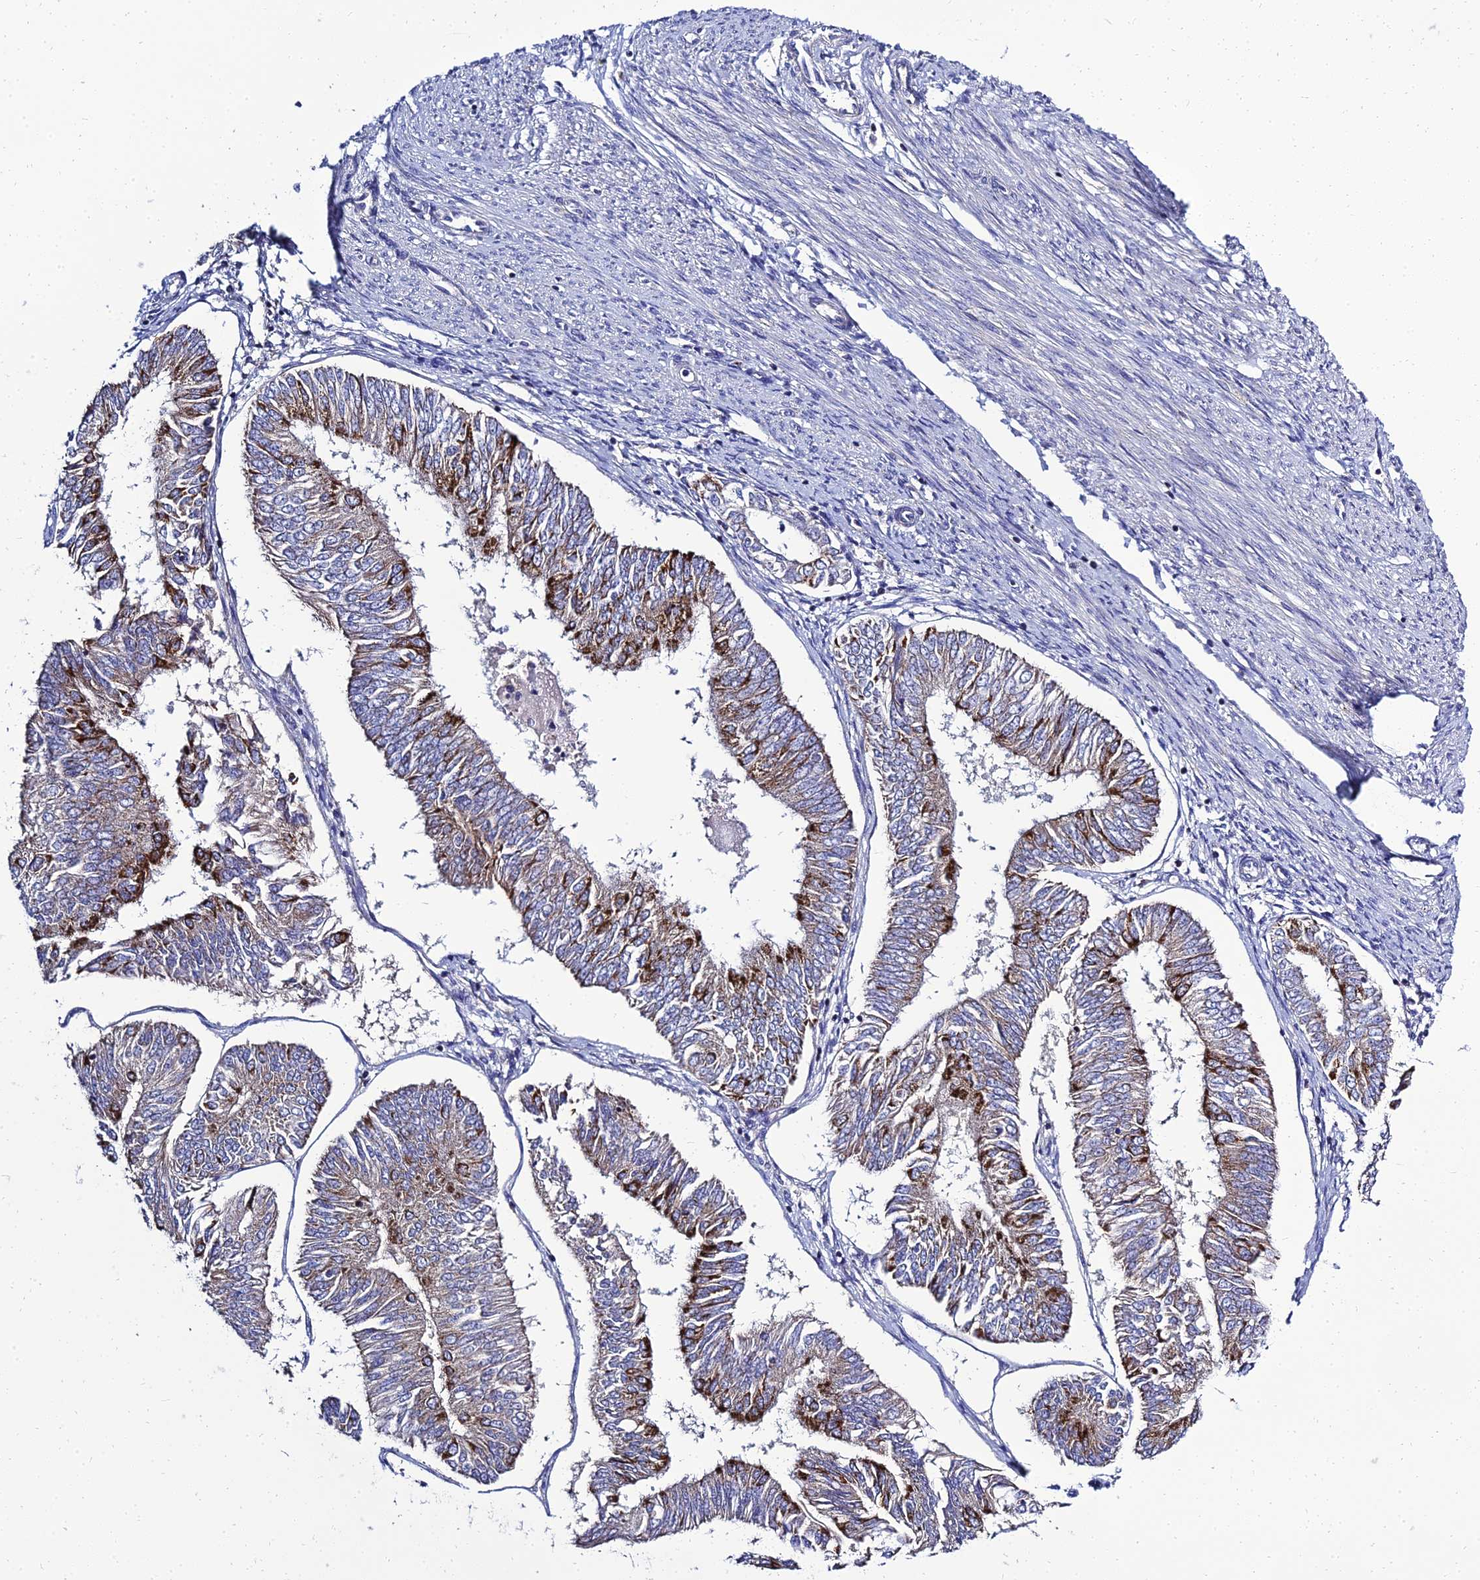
{"staining": {"intensity": "moderate", "quantity": "<25%", "location": "cytoplasmic/membranous"}, "tissue": "endometrial cancer", "cell_type": "Tumor cells", "image_type": "cancer", "snomed": [{"axis": "morphology", "description": "Adenocarcinoma, NOS"}, {"axis": "topography", "description": "Endometrium"}], "caption": "Tumor cells demonstrate low levels of moderate cytoplasmic/membranous positivity in about <25% of cells in human endometrial adenocarcinoma.", "gene": "NPY", "patient": {"sex": "female", "age": 58}}